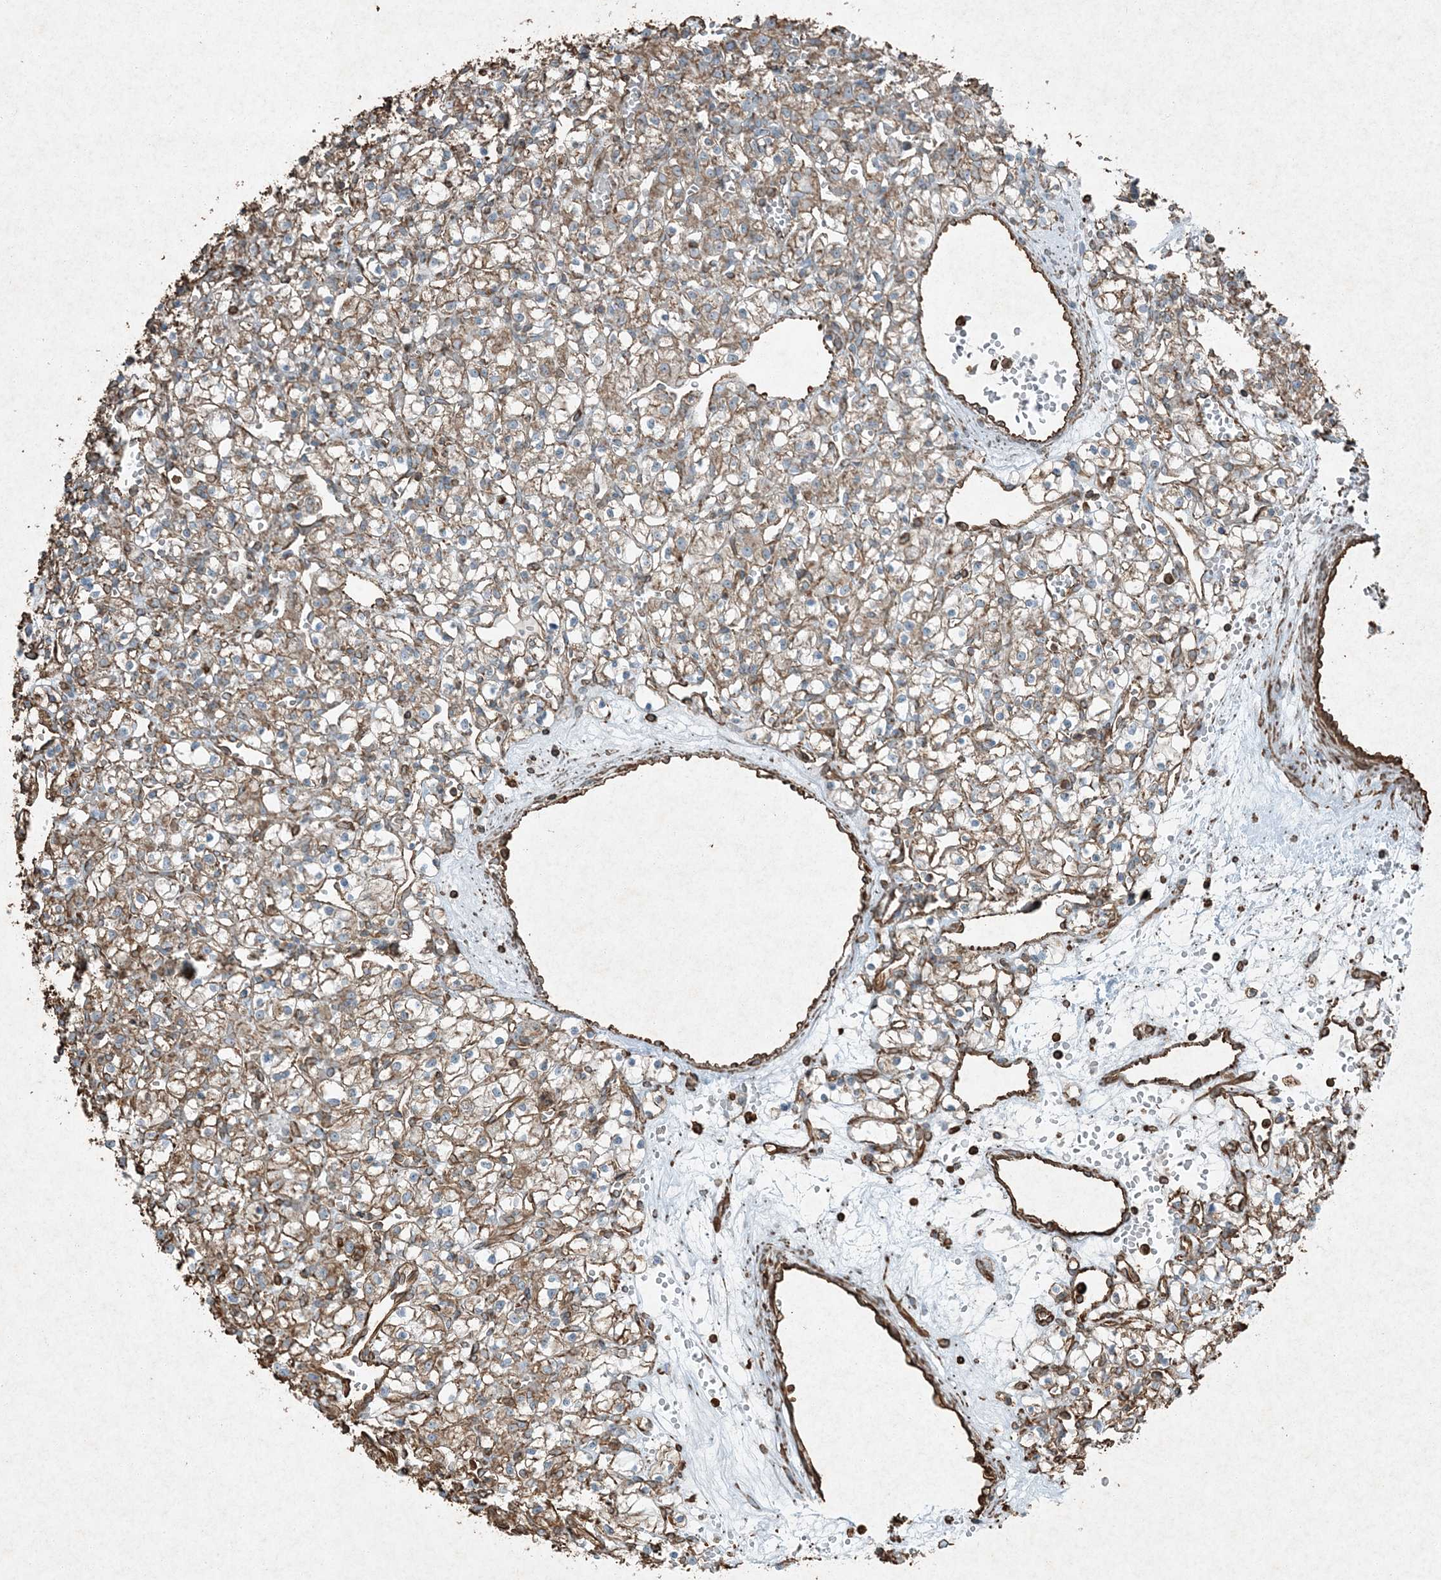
{"staining": {"intensity": "moderate", "quantity": ">75%", "location": "cytoplasmic/membranous"}, "tissue": "renal cancer", "cell_type": "Tumor cells", "image_type": "cancer", "snomed": [{"axis": "morphology", "description": "Adenocarcinoma, NOS"}, {"axis": "topography", "description": "Kidney"}], "caption": "Approximately >75% of tumor cells in human renal cancer reveal moderate cytoplasmic/membranous protein expression as visualized by brown immunohistochemical staining.", "gene": "RYK", "patient": {"sex": "female", "age": 59}}